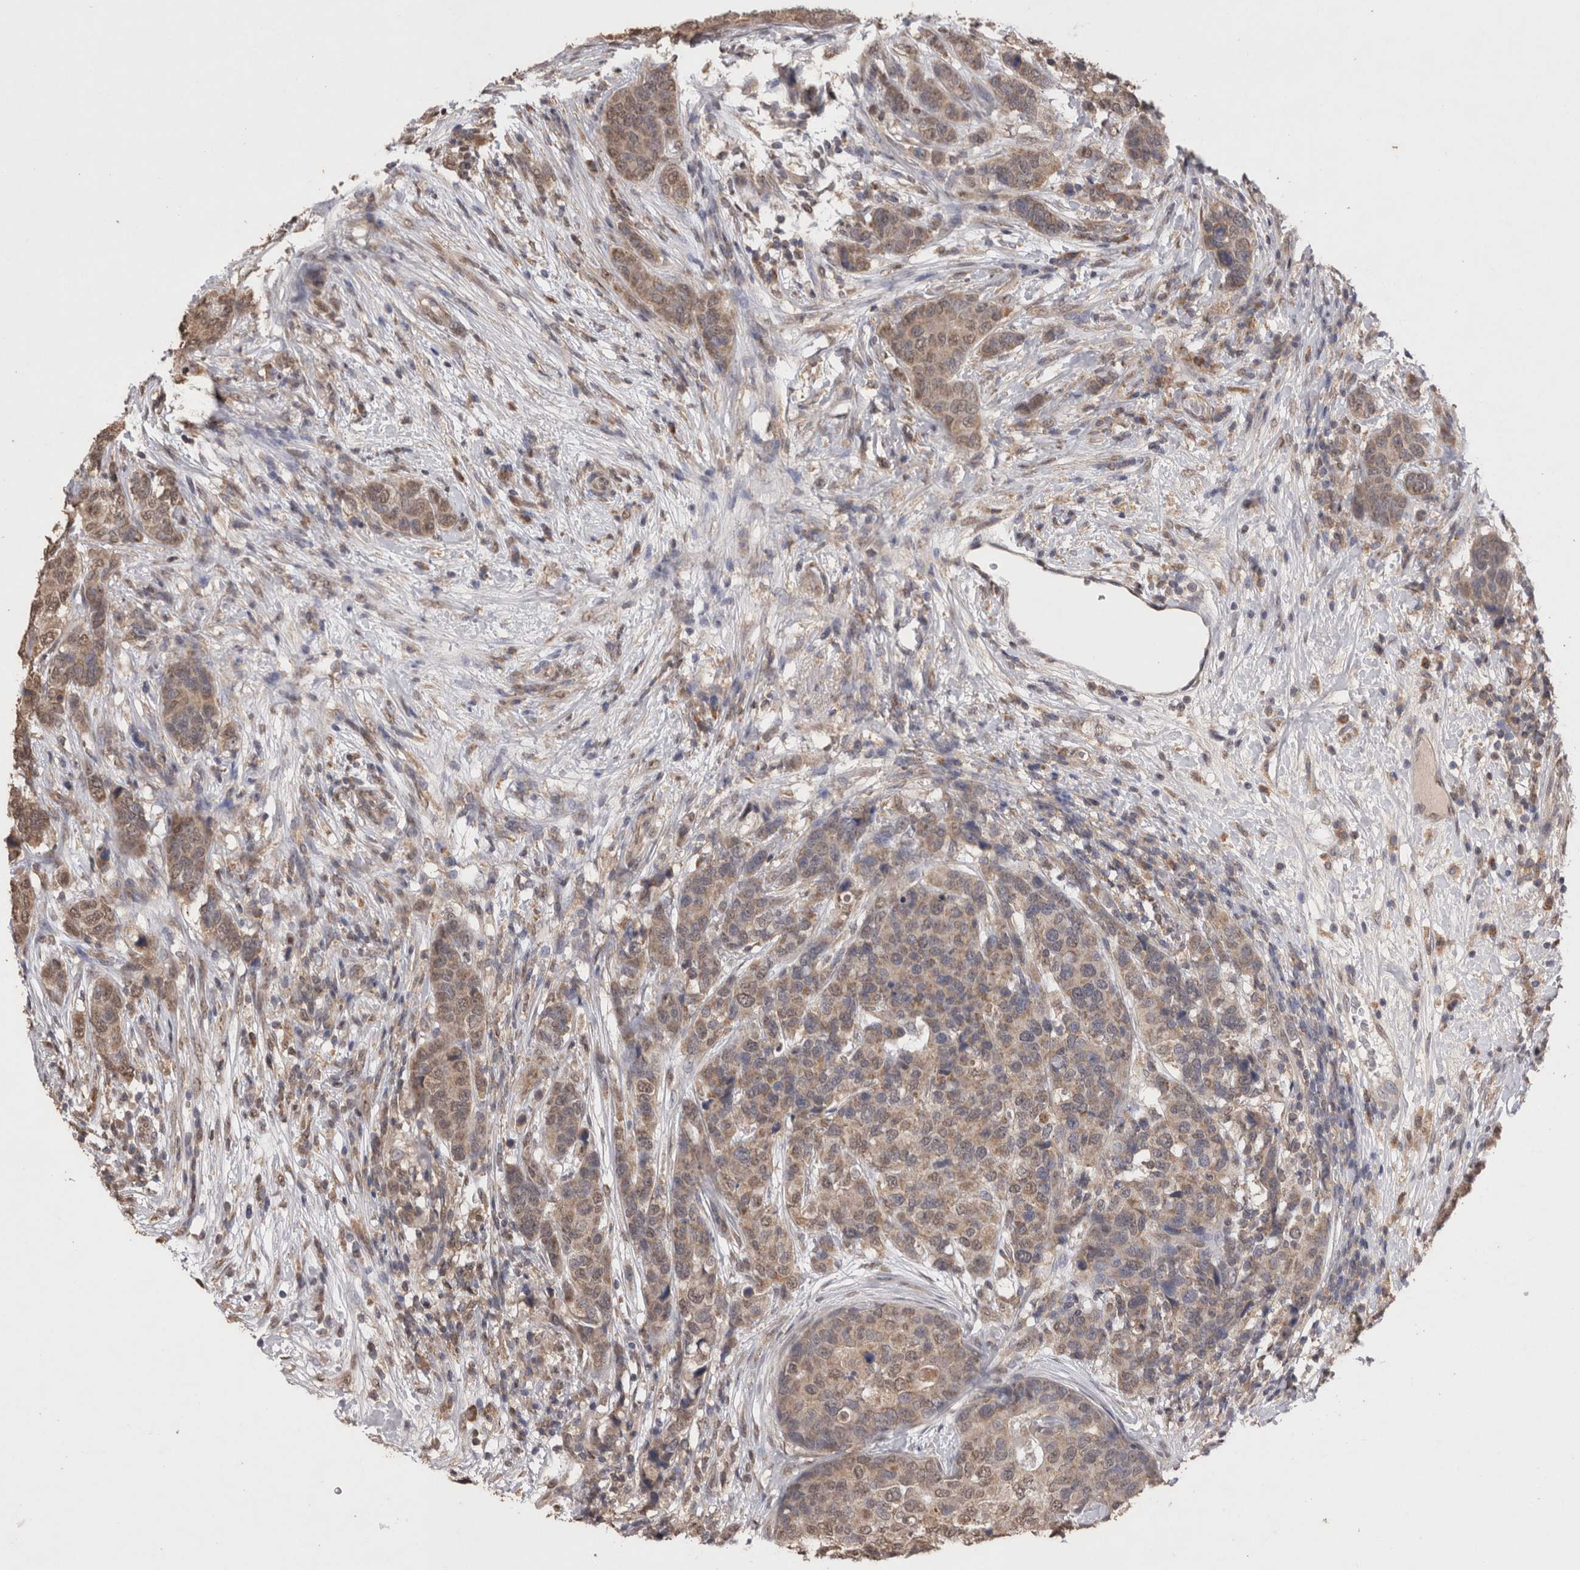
{"staining": {"intensity": "weak", "quantity": ">75%", "location": "cytoplasmic/membranous,nuclear"}, "tissue": "breast cancer", "cell_type": "Tumor cells", "image_type": "cancer", "snomed": [{"axis": "morphology", "description": "Lobular carcinoma"}, {"axis": "topography", "description": "Breast"}], "caption": "Breast lobular carcinoma was stained to show a protein in brown. There is low levels of weak cytoplasmic/membranous and nuclear expression in approximately >75% of tumor cells.", "gene": "GRK5", "patient": {"sex": "female", "age": 59}}